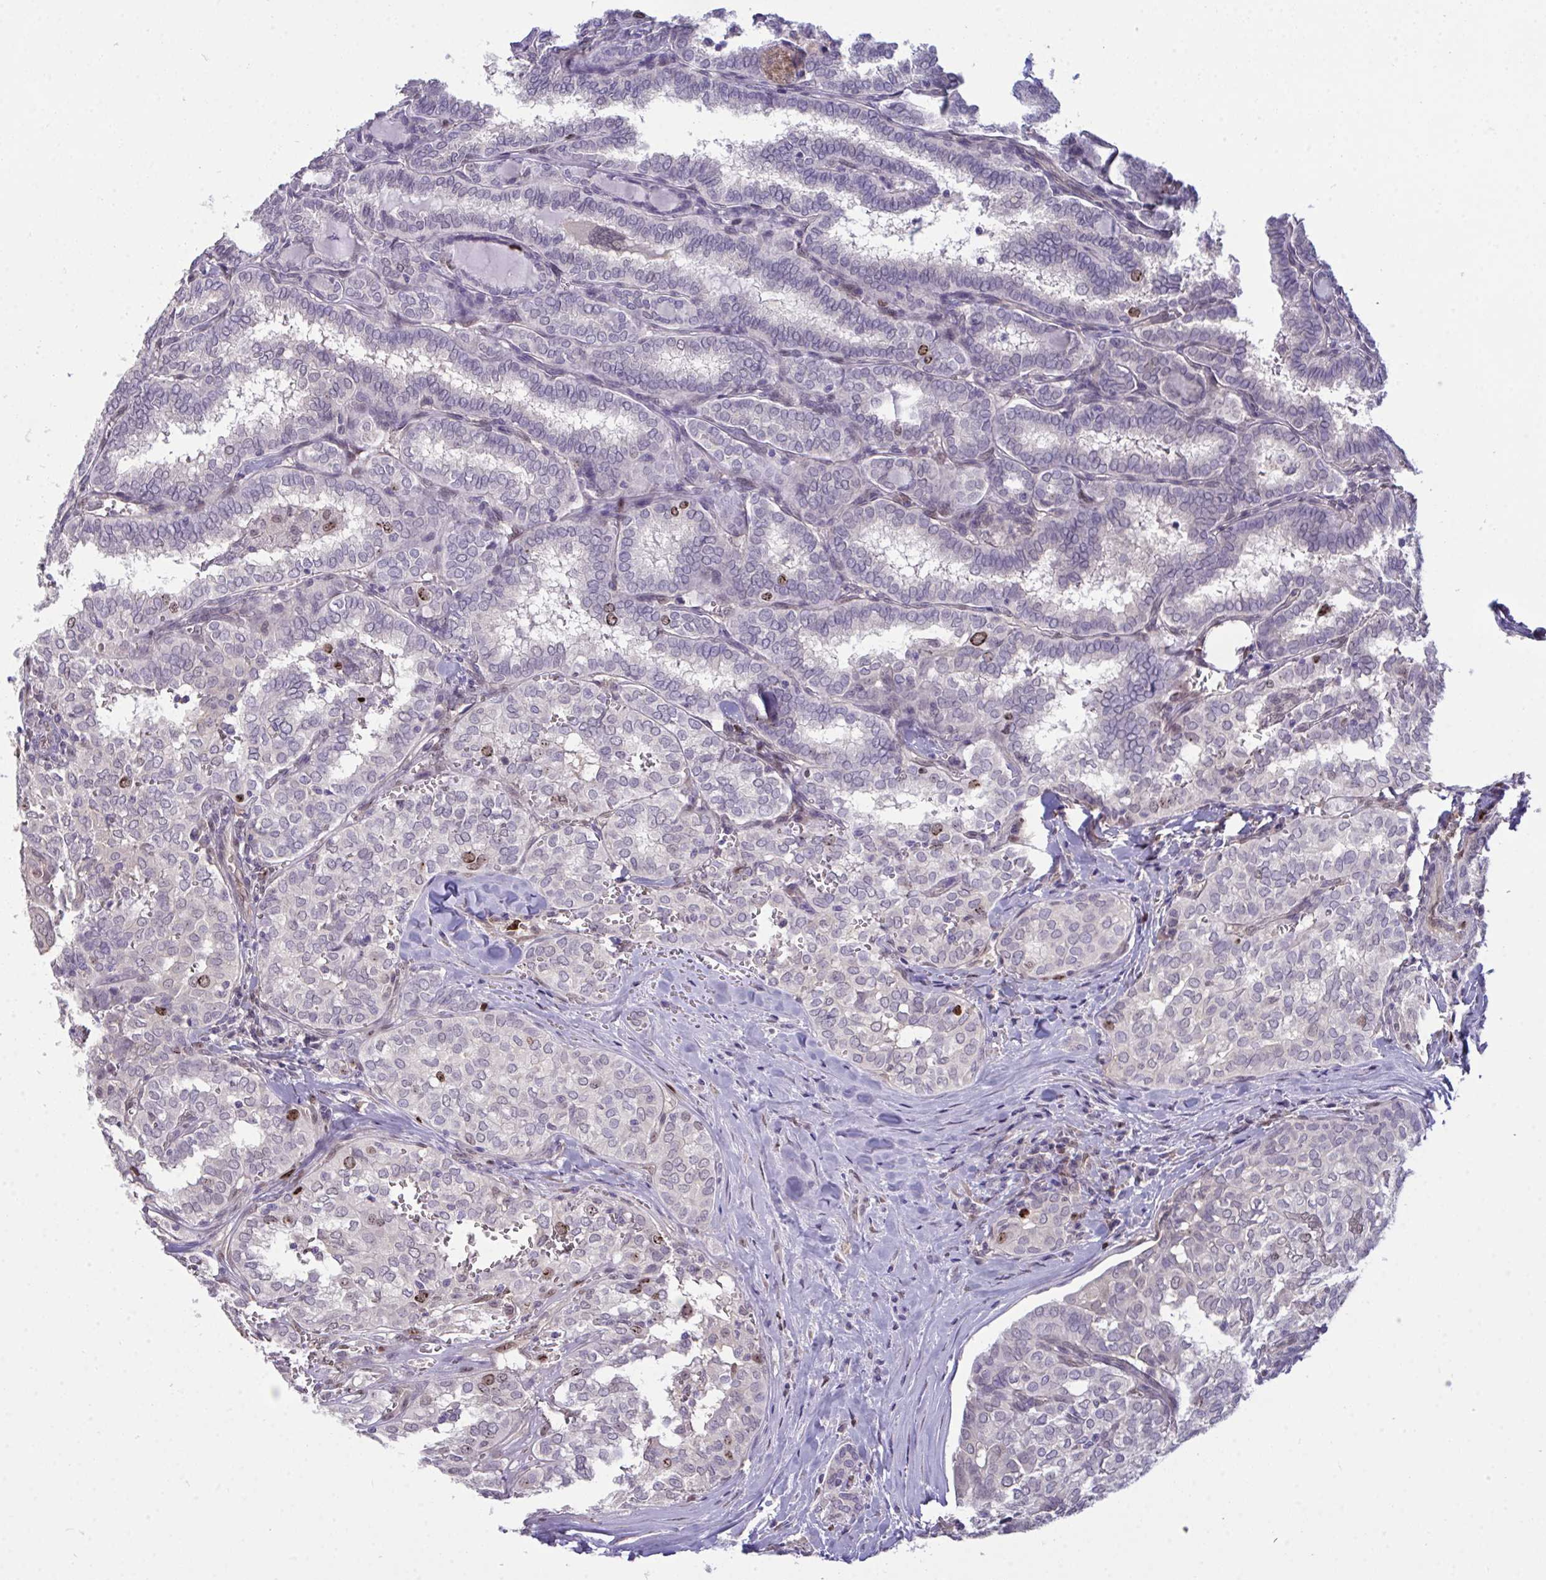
{"staining": {"intensity": "moderate", "quantity": "<25%", "location": "nuclear"}, "tissue": "thyroid cancer", "cell_type": "Tumor cells", "image_type": "cancer", "snomed": [{"axis": "morphology", "description": "Papillary adenocarcinoma, NOS"}, {"axis": "topography", "description": "Thyroid gland"}], "caption": "The photomicrograph displays immunohistochemical staining of thyroid cancer. There is moderate nuclear expression is appreciated in approximately <25% of tumor cells.", "gene": "SETD7", "patient": {"sex": "female", "age": 30}}